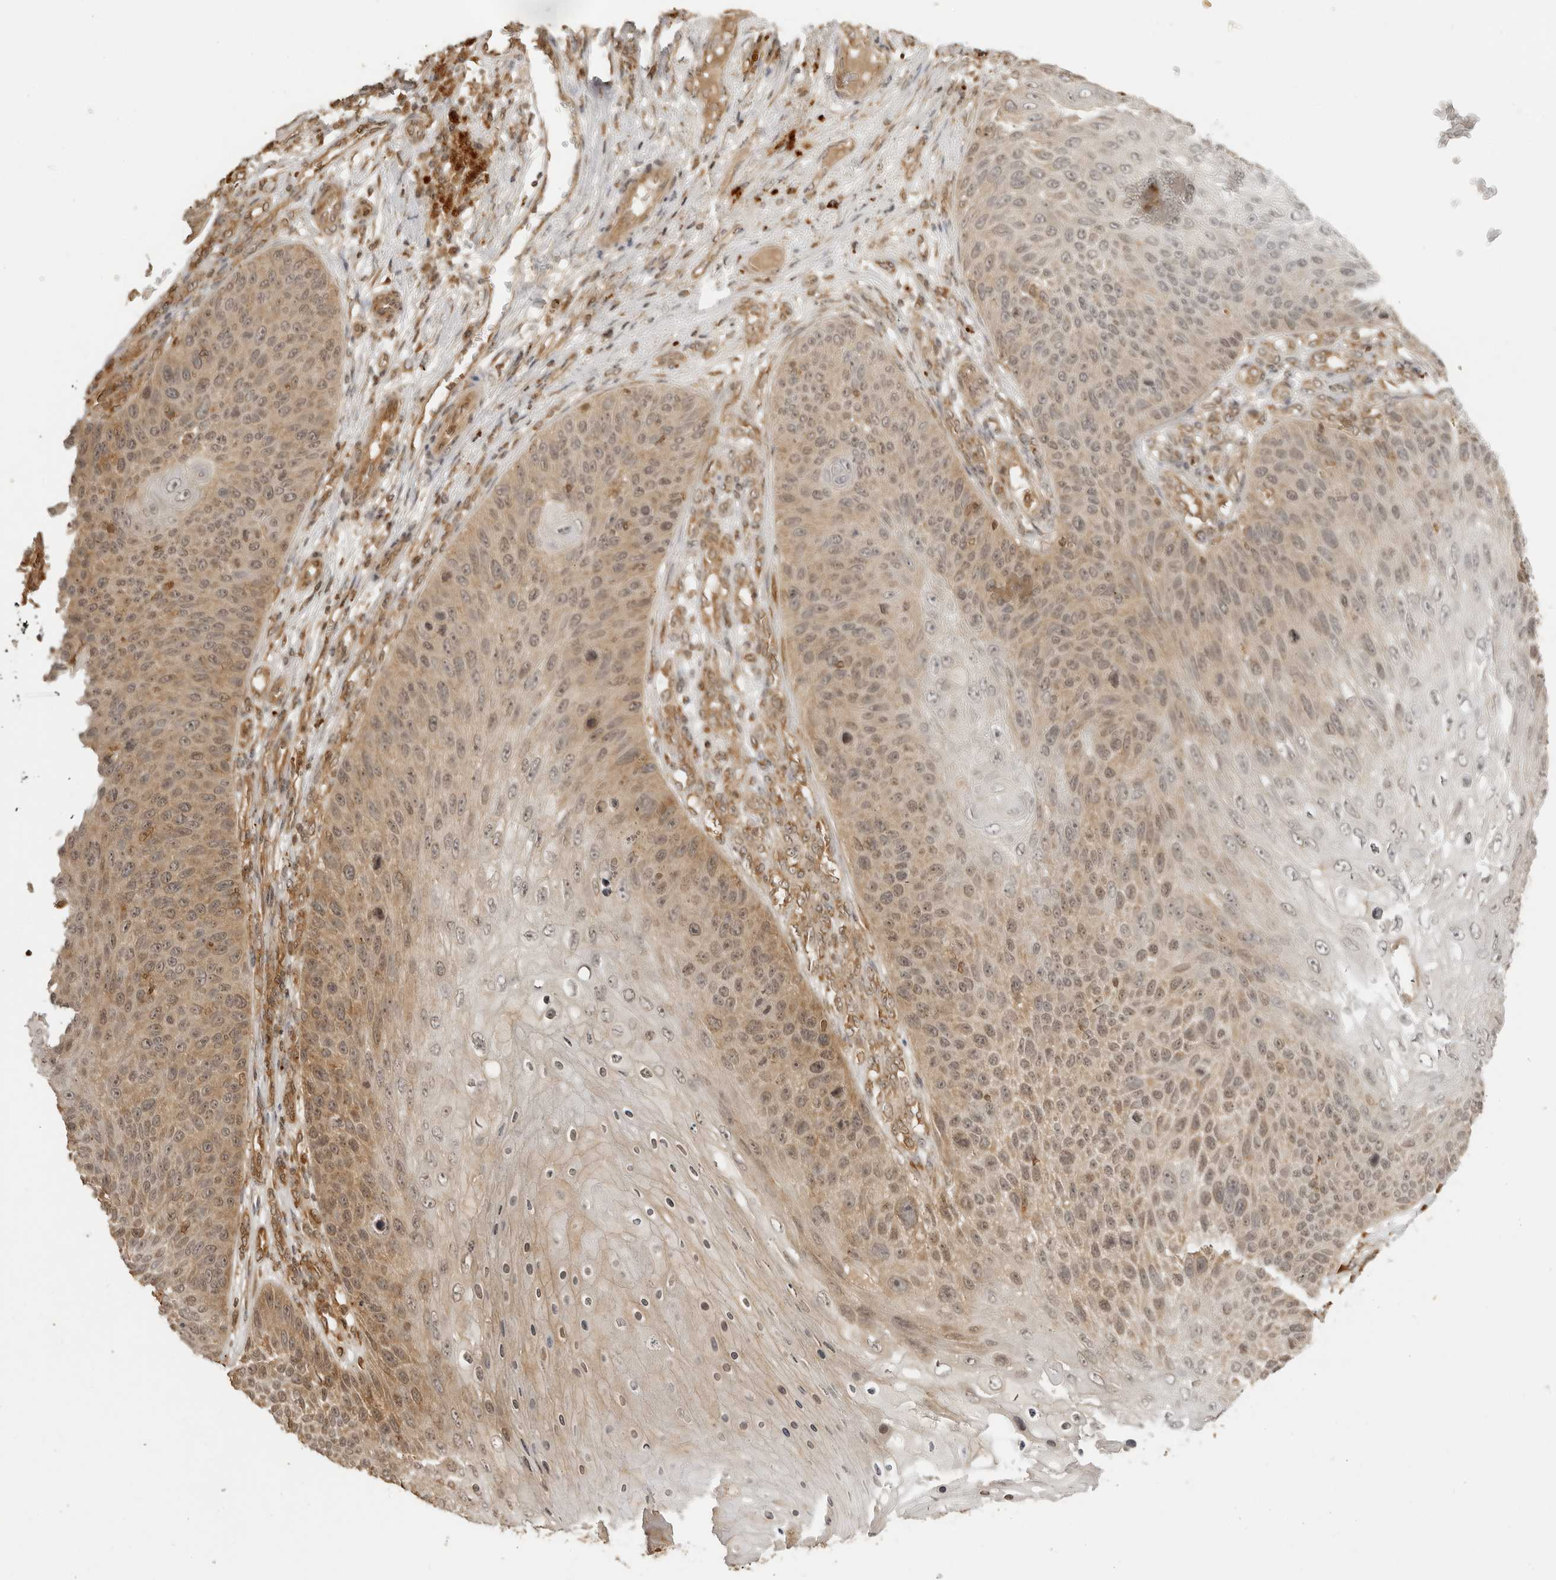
{"staining": {"intensity": "weak", "quantity": "25%-75%", "location": "cytoplasmic/membranous,nuclear"}, "tissue": "skin cancer", "cell_type": "Tumor cells", "image_type": "cancer", "snomed": [{"axis": "morphology", "description": "Squamous cell carcinoma, NOS"}, {"axis": "topography", "description": "Skin"}], "caption": "Protein analysis of squamous cell carcinoma (skin) tissue reveals weak cytoplasmic/membranous and nuclear positivity in approximately 25%-75% of tumor cells. Nuclei are stained in blue.", "gene": "IKBKE", "patient": {"sex": "female", "age": 88}}